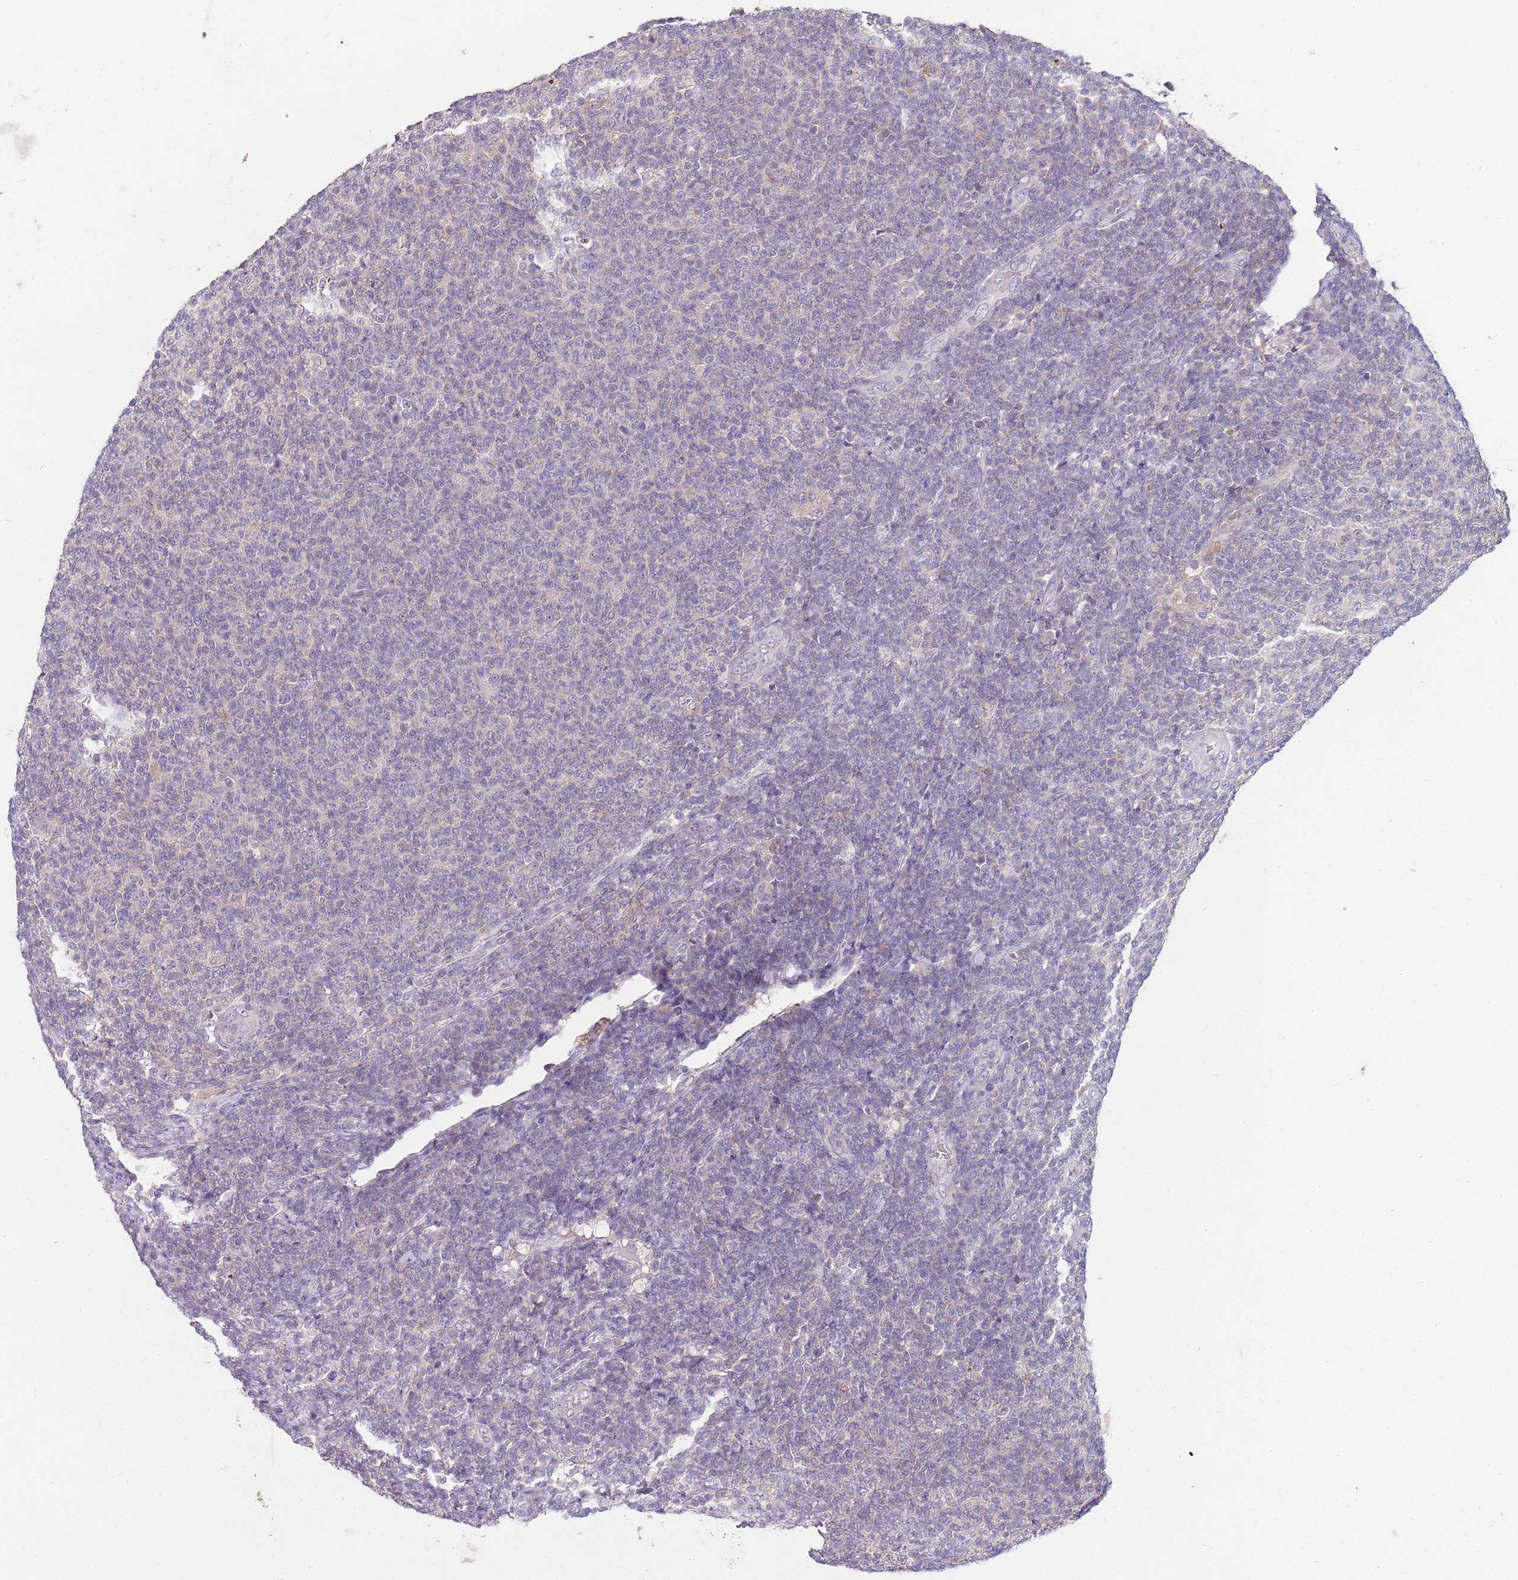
{"staining": {"intensity": "negative", "quantity": "none", "location": "none"}, "tissue": "lymphoma", "cell_type": "Tumor cells", "image_type": "cancer", "snomed": [{"axis": "morphology", "description": "Malignant lymphoma, non-Hodgkin's type, Low grade"}, {"axis": "topography", "description": "Lymph node"}], "caption": "Image shows no protein positivity in tumor cells of lymphoma tissue.", "gene": "NRDE2", "patient": {"sex": "male", "age": 66}}